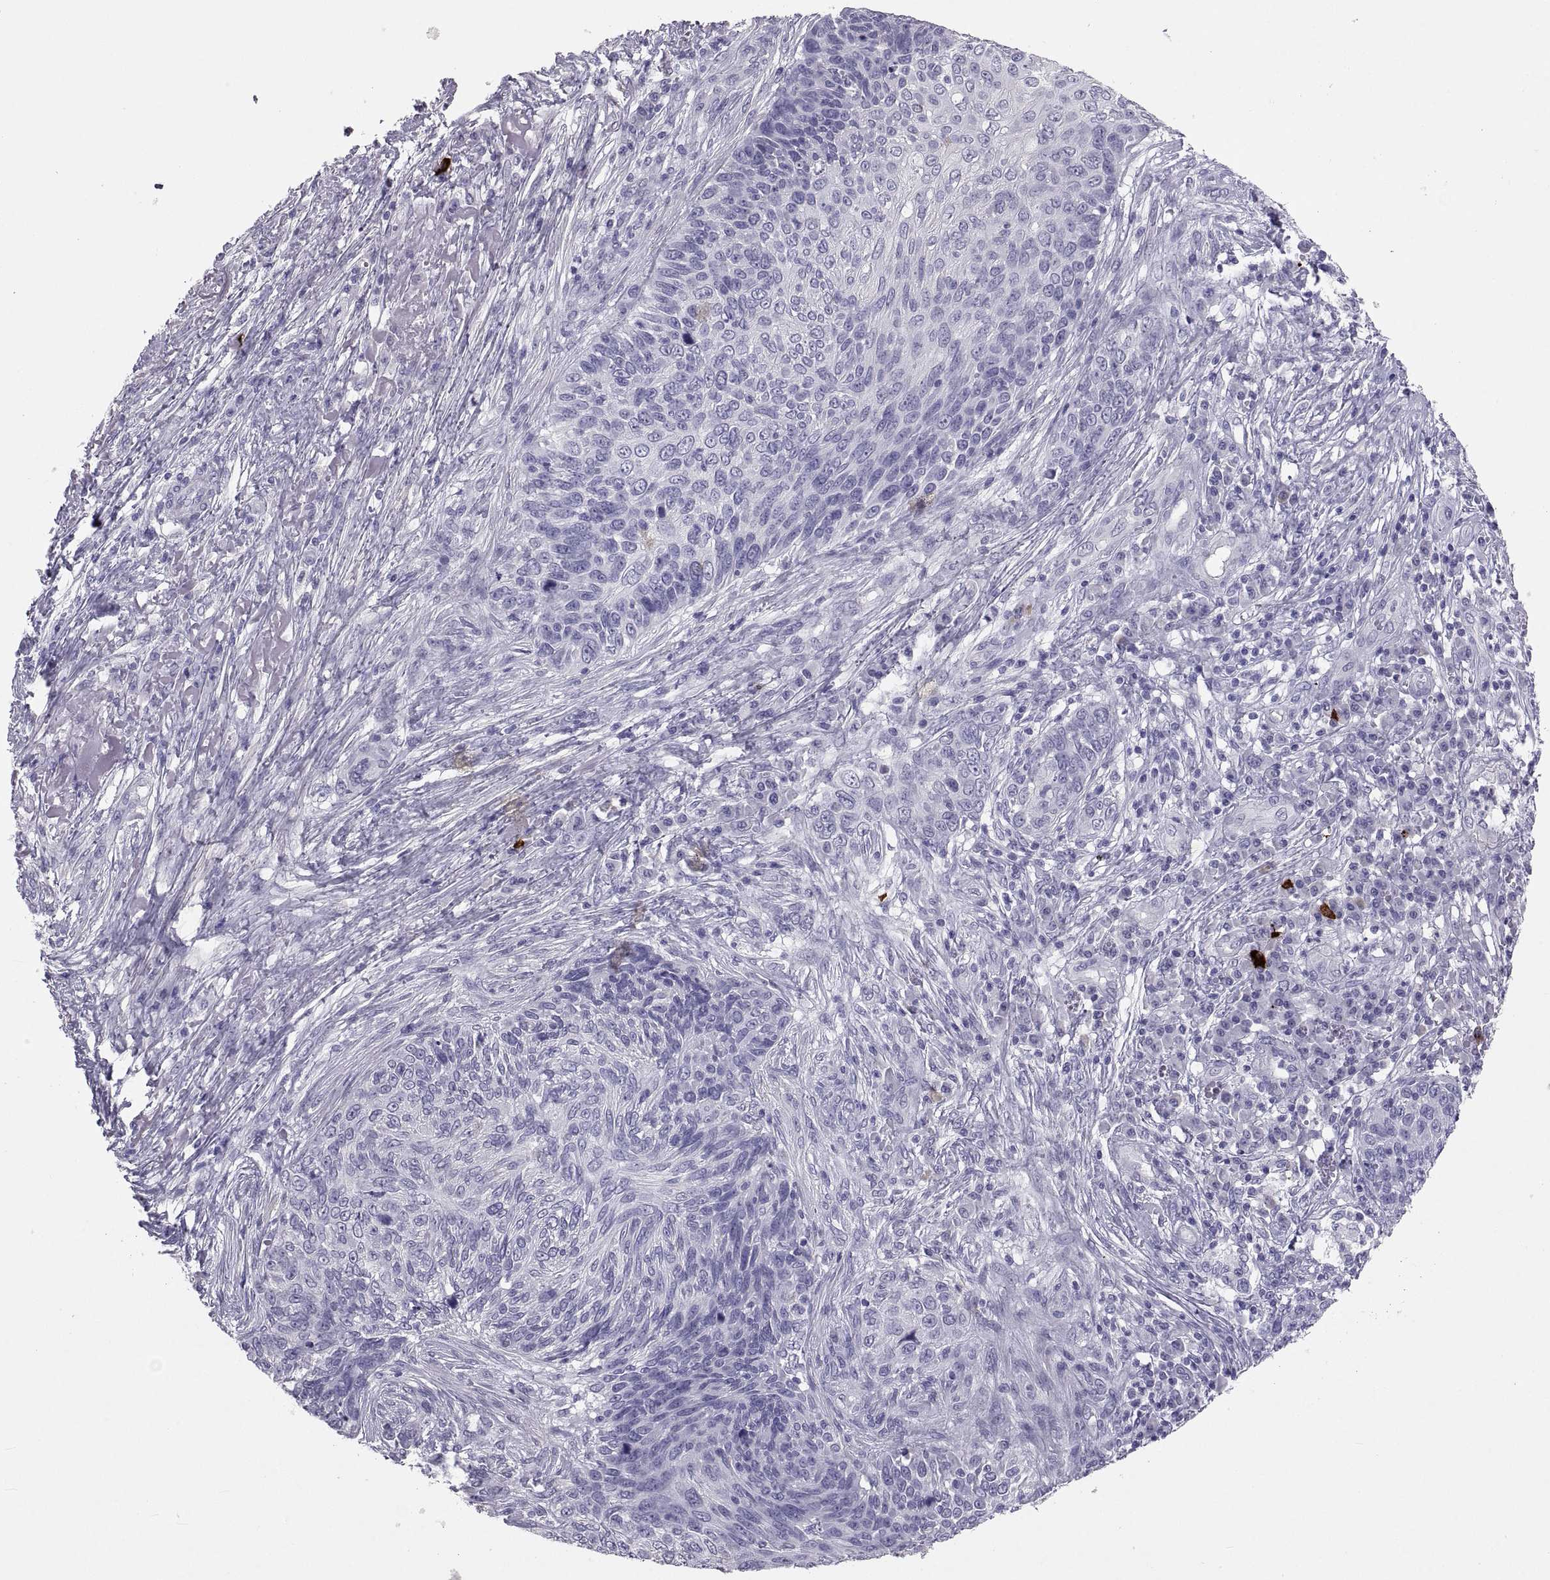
{"staining": {"intensity": "negative", "quantity": "none", "location": "none"}, "tissue": "skin cancer", "cell_type": "Tumor cells", "image_type": "cancer", "snomed": [{"axis": "morphology", "description": "Squamous cell carcinoma, NOS"}, {"axis": "topography", "description": "Skin"}], "caption": "High power microscopy image of an IHC histopathology image of squamous cell carcinoma (skin), revealing no significant expression in tumor cells. (DAB (3,3'-diaminobenzidine) immunohistochemistry, high magnification).", "gene": "IGSF1", "patient": {"sex": "male", "age": 92}}